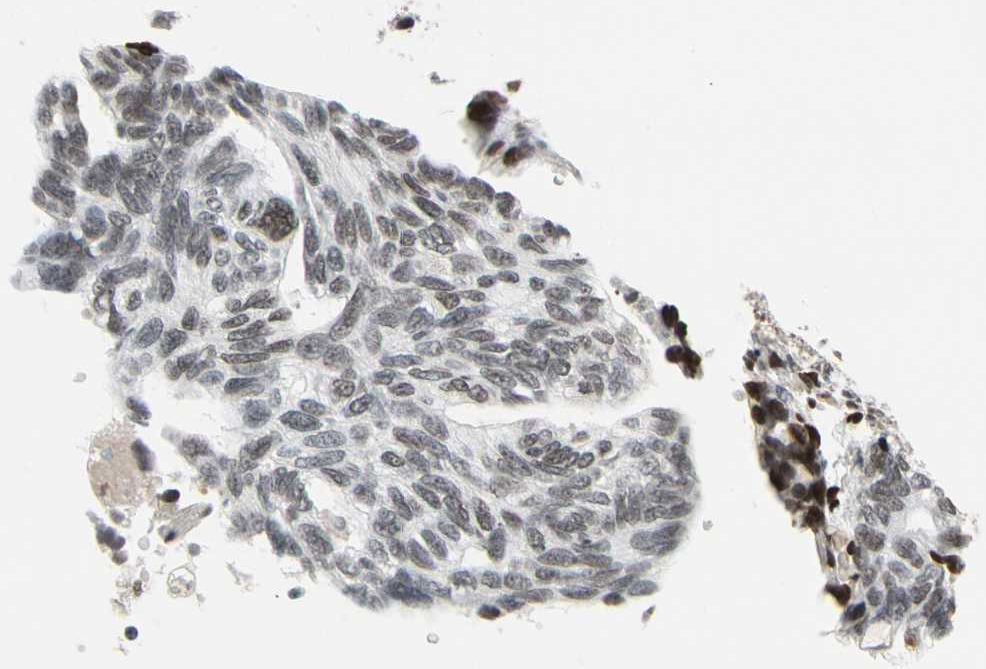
{"staining": {"intensity": "weak", "quantity": "25%-75%", "location": "nuclear"}, "tissue": "ovarian cancer", "cell_type": "Tumor cells", "image_type": "cancer", "snomed": [{"axis": "morphology", "description": "Cystadenocarcinoma, serous, NOS"}, {"axis": "topography", "description": "Ovary"}], "caption": "Protein expression analysis of ovarian serous cystadenocarcinoma demonstrates weak nuclear staining in approximately 25%-75% of tumor cells.", "gene": "ZSCAN16", "patient": {"sex": "female", "age": 79}}